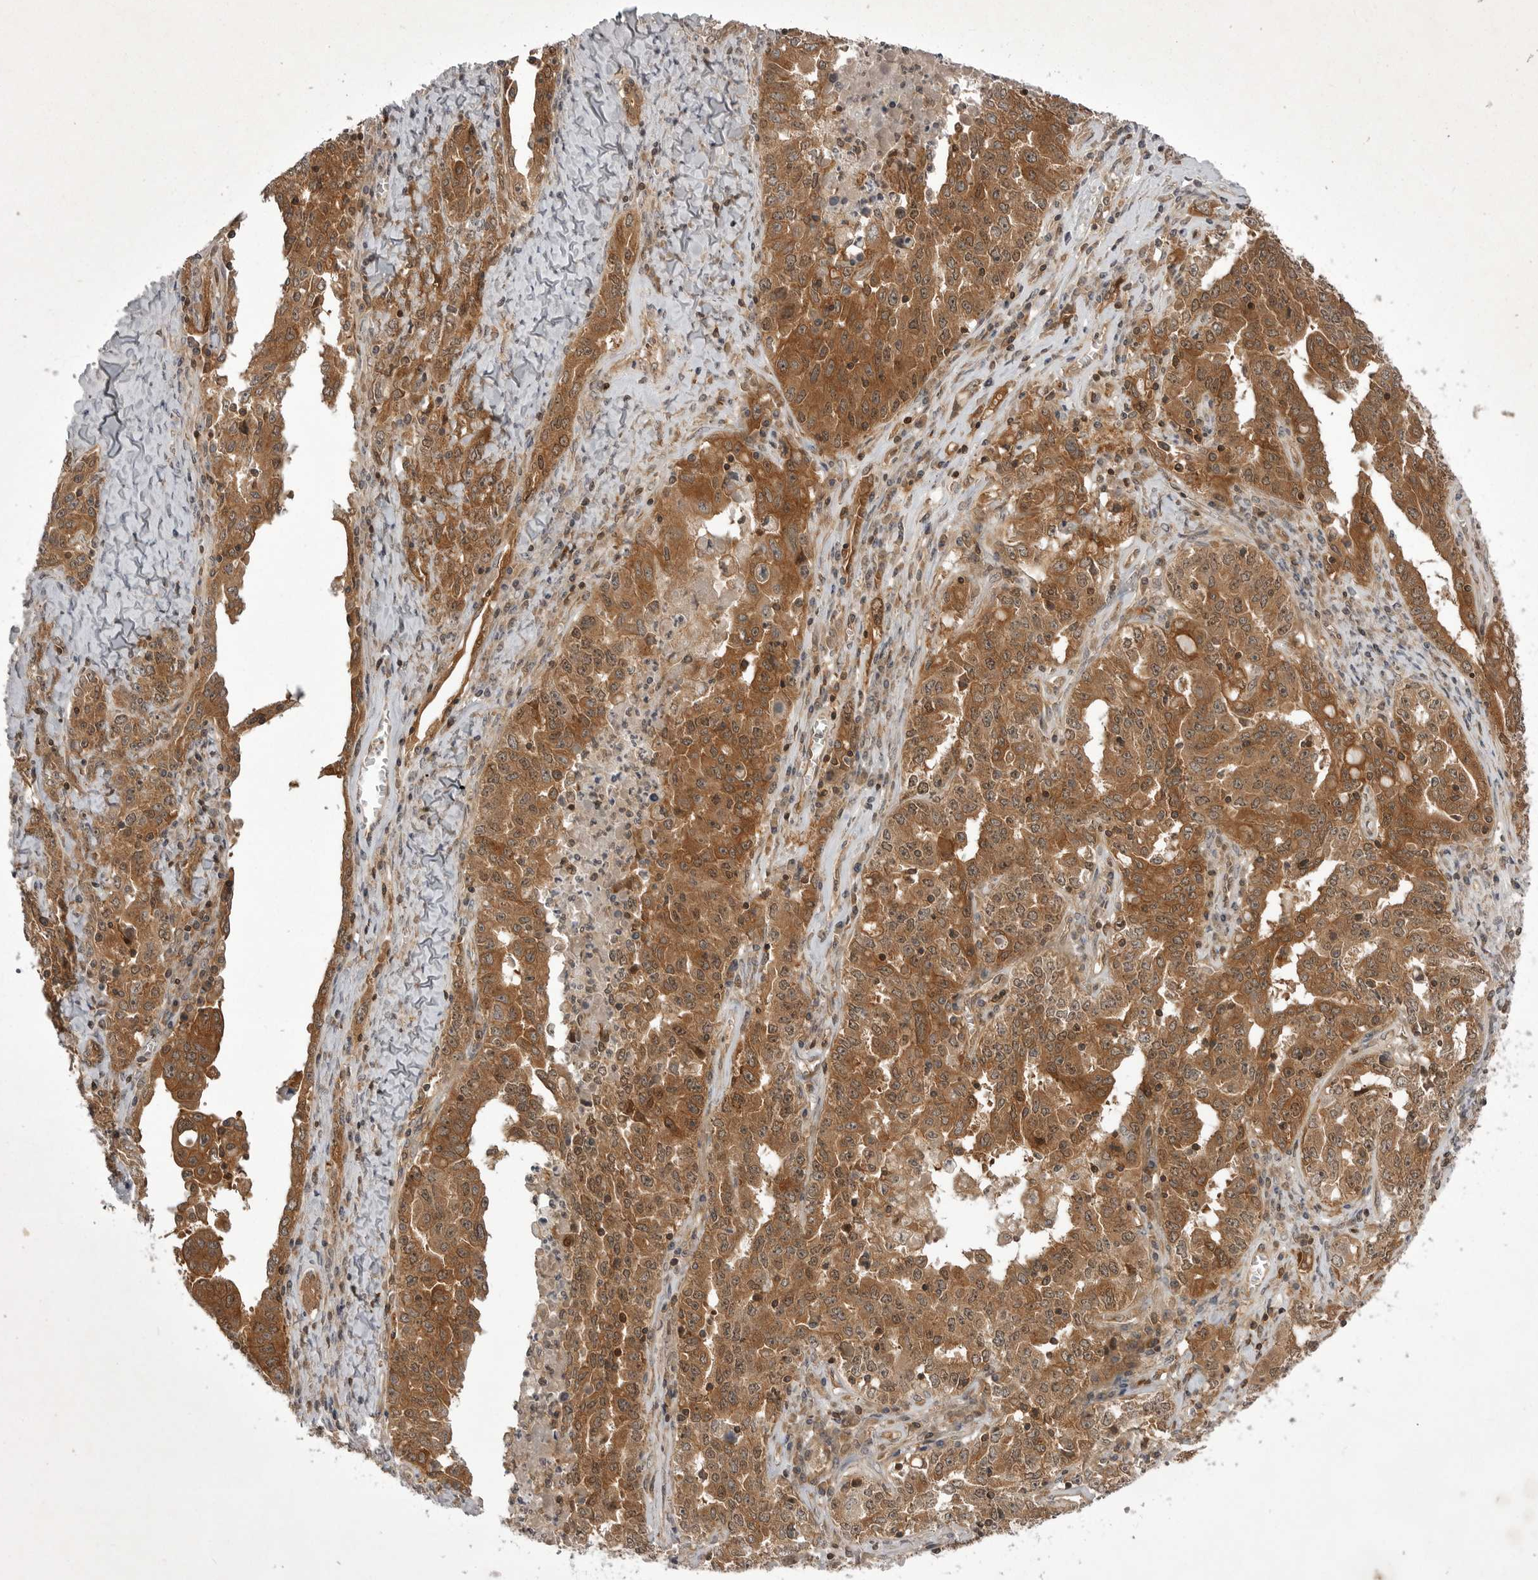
{"staining": {"intensity": "moderate", "quantity": ">75%", "location": "cytoplasmic/membranous,nuclear"}, "tissue": "ovarian cancer", "cell_type": "Tumor cells", "image_type": "cancer", "snomed": [{"axis": "morphology", "description": "Carcinoma, endometroid"}, {"axis": "topography", "description": "Ovary"}], "caption": "Protein staining by immunohistochemistry (IHC) exhibits moderate cytoplasmic/membranous and nuclear positivity in approximately >75% of tumor cells in ovarian endometroid carcinoma. Nuclei are stained in blue.", "gene": "STK24", "patient": {"sex": "female", "age": 62}}